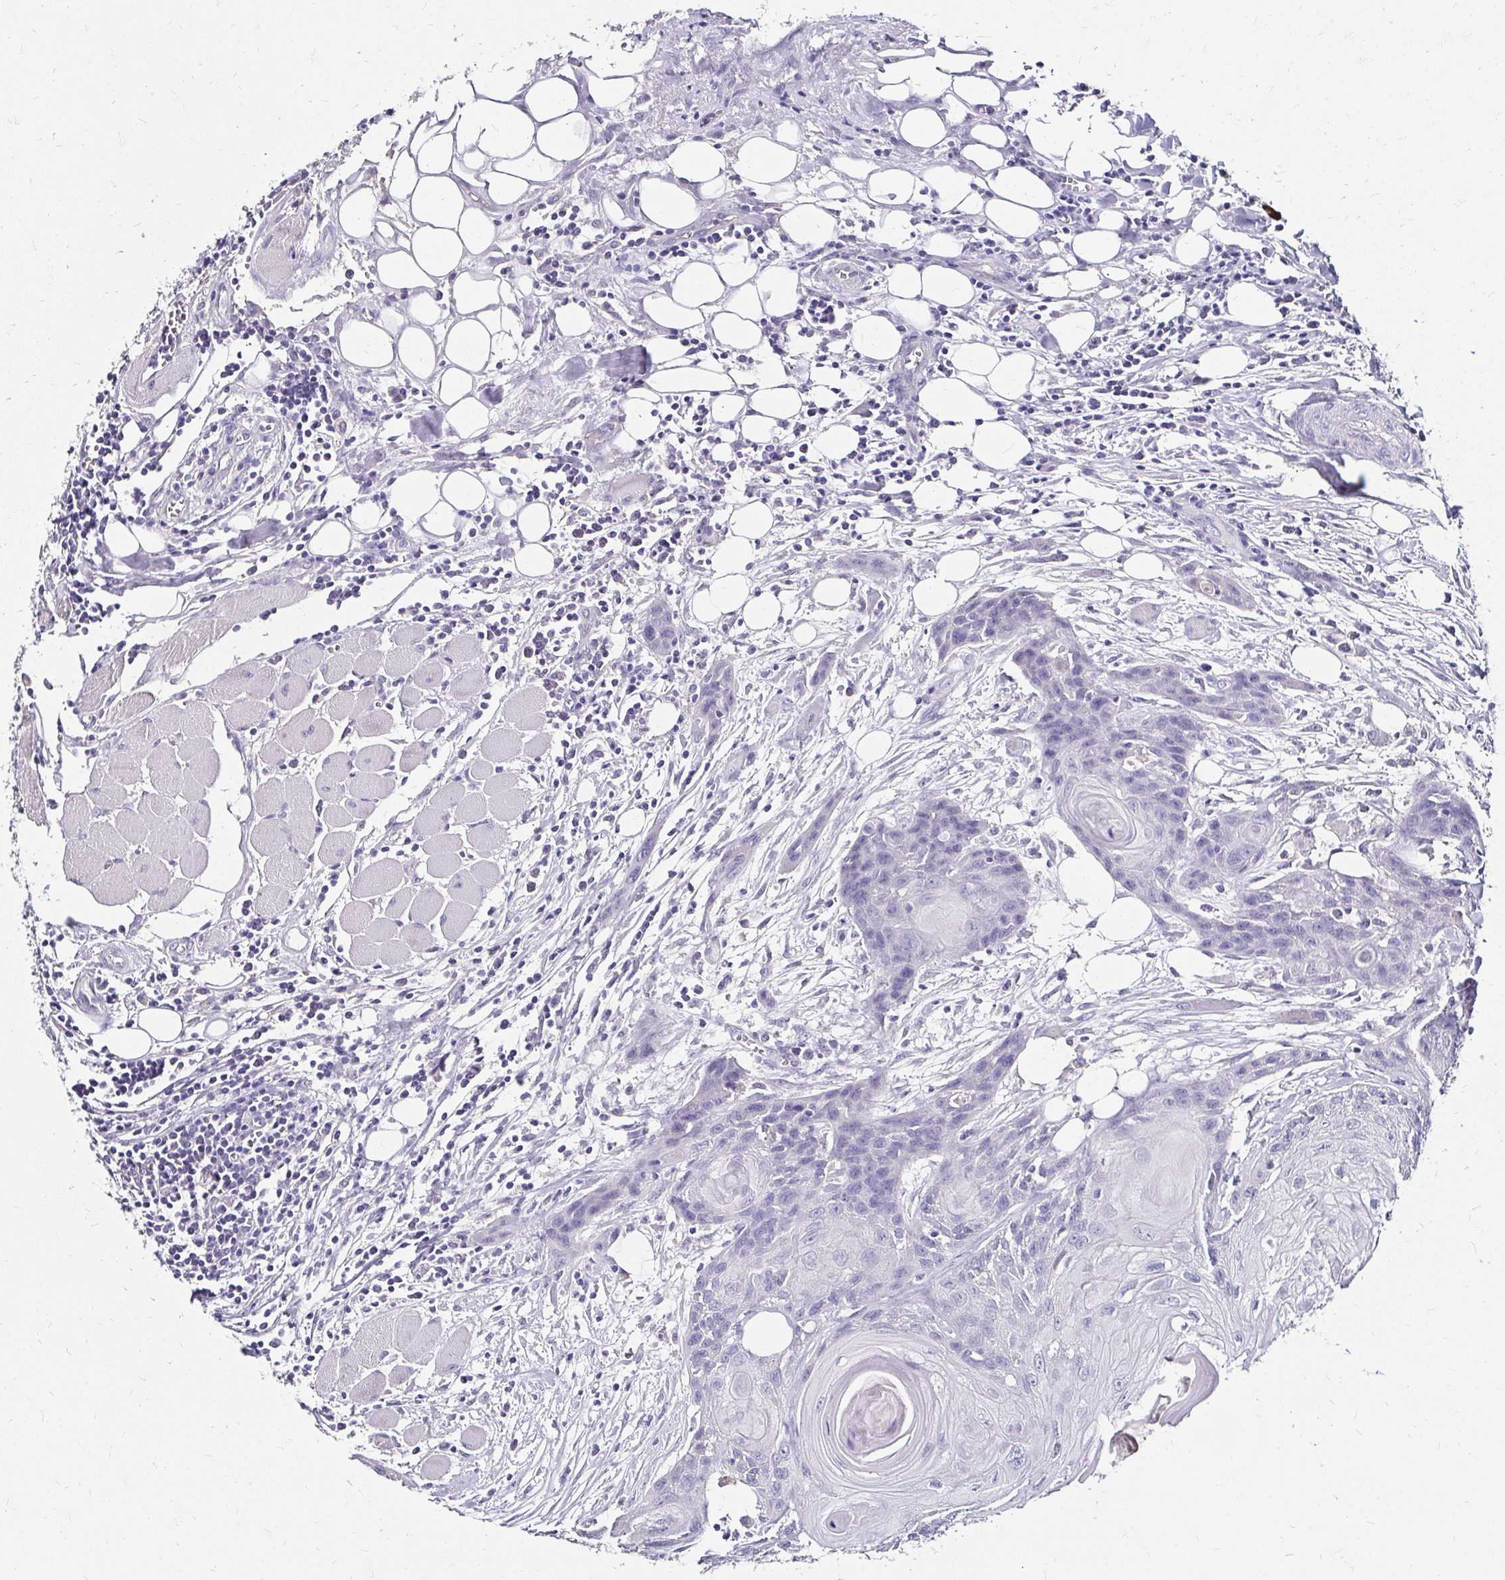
{"staining": {"intensity": "negative", "quantity": "none", "location": "none"}, "tissue": "head and neck cancer", "cell_type": "Tumor cells", "image_type": "cancer", "snomed": [{"axis": "morphology", "description": "Squamous cell carcinoma, NOS"}, {"axis": "topography", "description": "Oral tissue"}, {"axis": "topography", "description": "Head-Neck"}], "caption": "Histopathology image shows no protein staining in tumor cells of head and neck squamous cell carcinoma tissue. (Stains: DAB immunohistochemistry with hematoxylin counter stain, Microscopy: brightfield microscopy at high magnification).", "gene": "SCG3", "patient": {"sex": "male", "age": 58}}